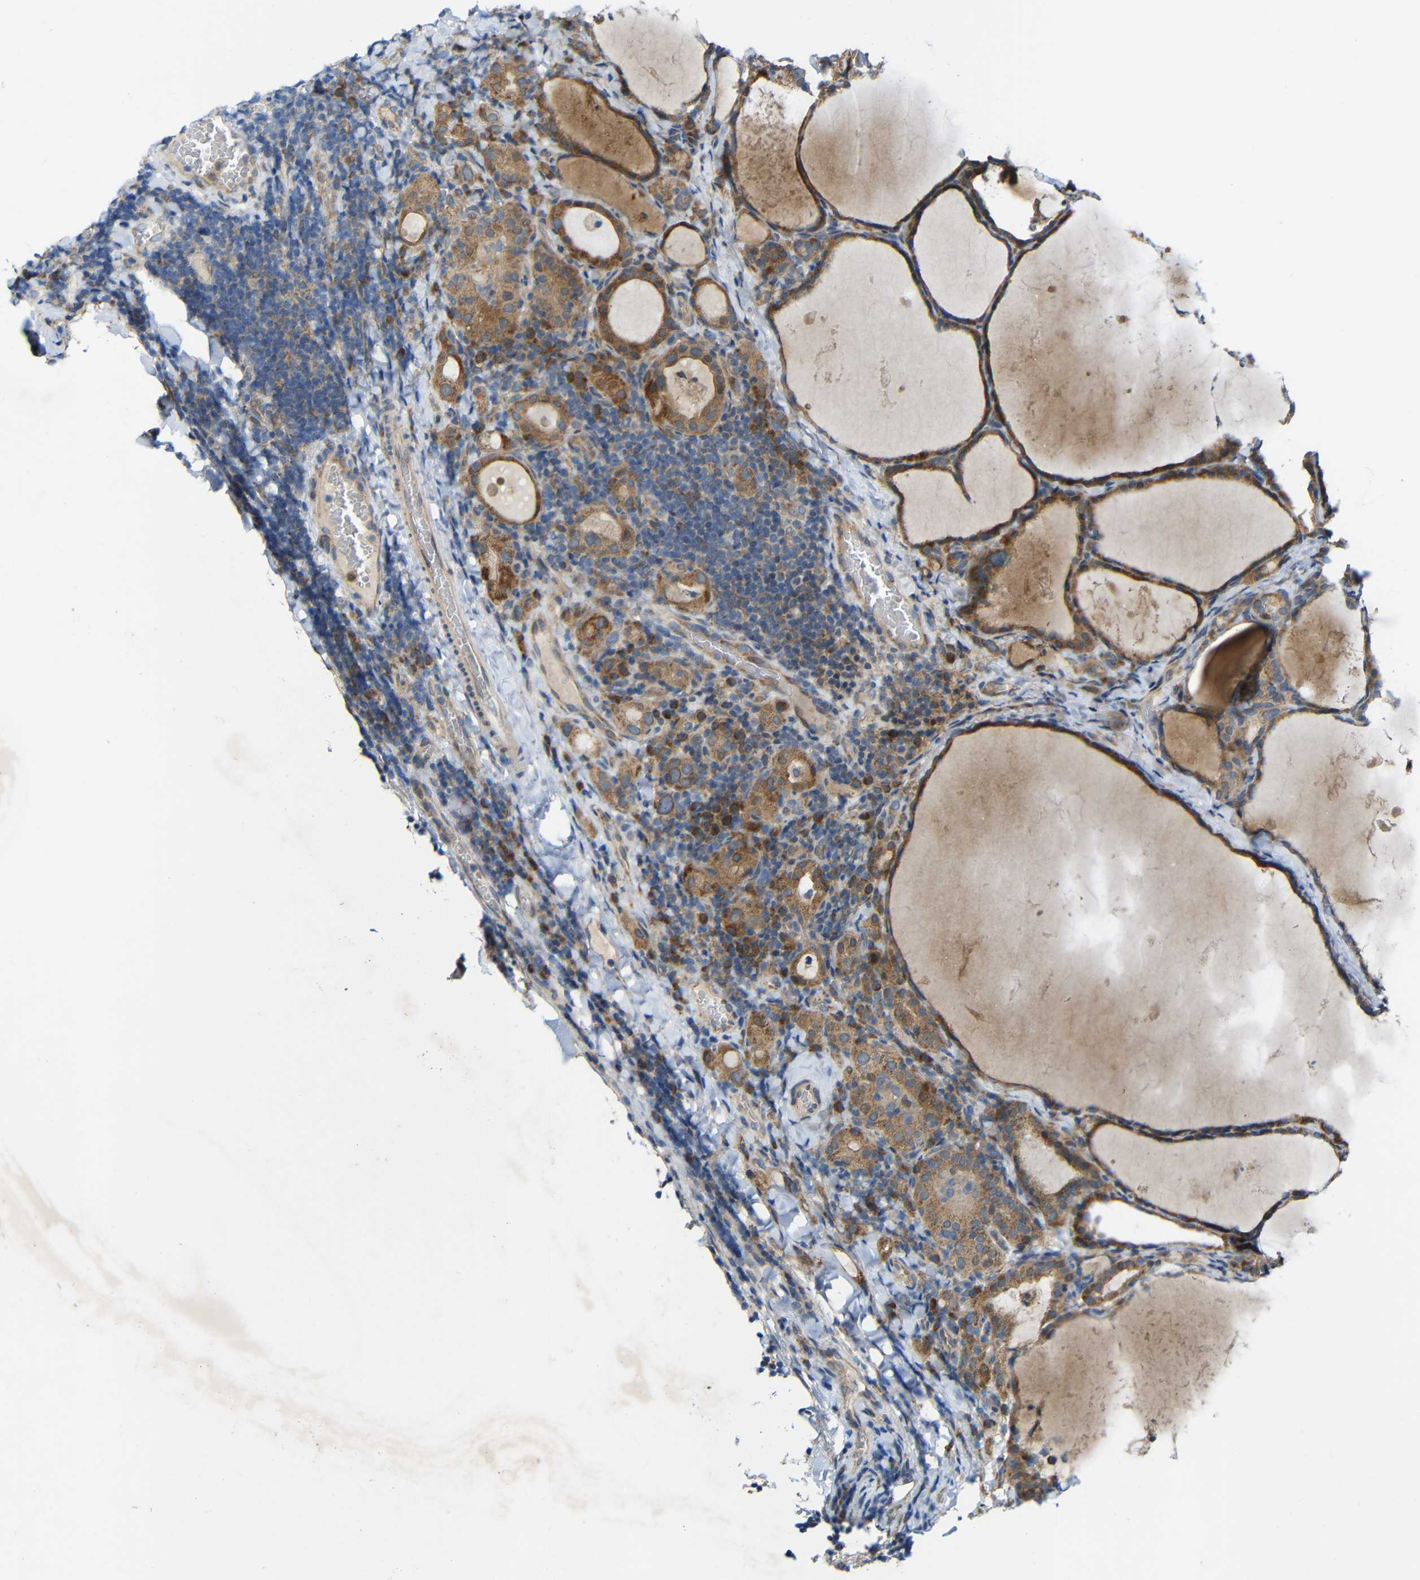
{"staining": {"intensity": "weak", "quantity": ">75%", "location": "cytoplasmic/membranous"}, "tissue": "thyroid cancer", "cell_type": "Tumor cells", "image_type": "cancer", "snomed": [{"axis": "morphology", "description": "Papillary adenocarcinoma, NOS"}, {"axis": "topography", "description": "Thyroid gland"}], "caption": "A brown stain shows weak cytoplasmic/membranous positivity of a protein in human thyroid cancer tumor cells. (Brightfield microscopy of DAB IHC at high magnification).", "gene": "TMEM25", "patient": {"sex": "female", "age": 42}}